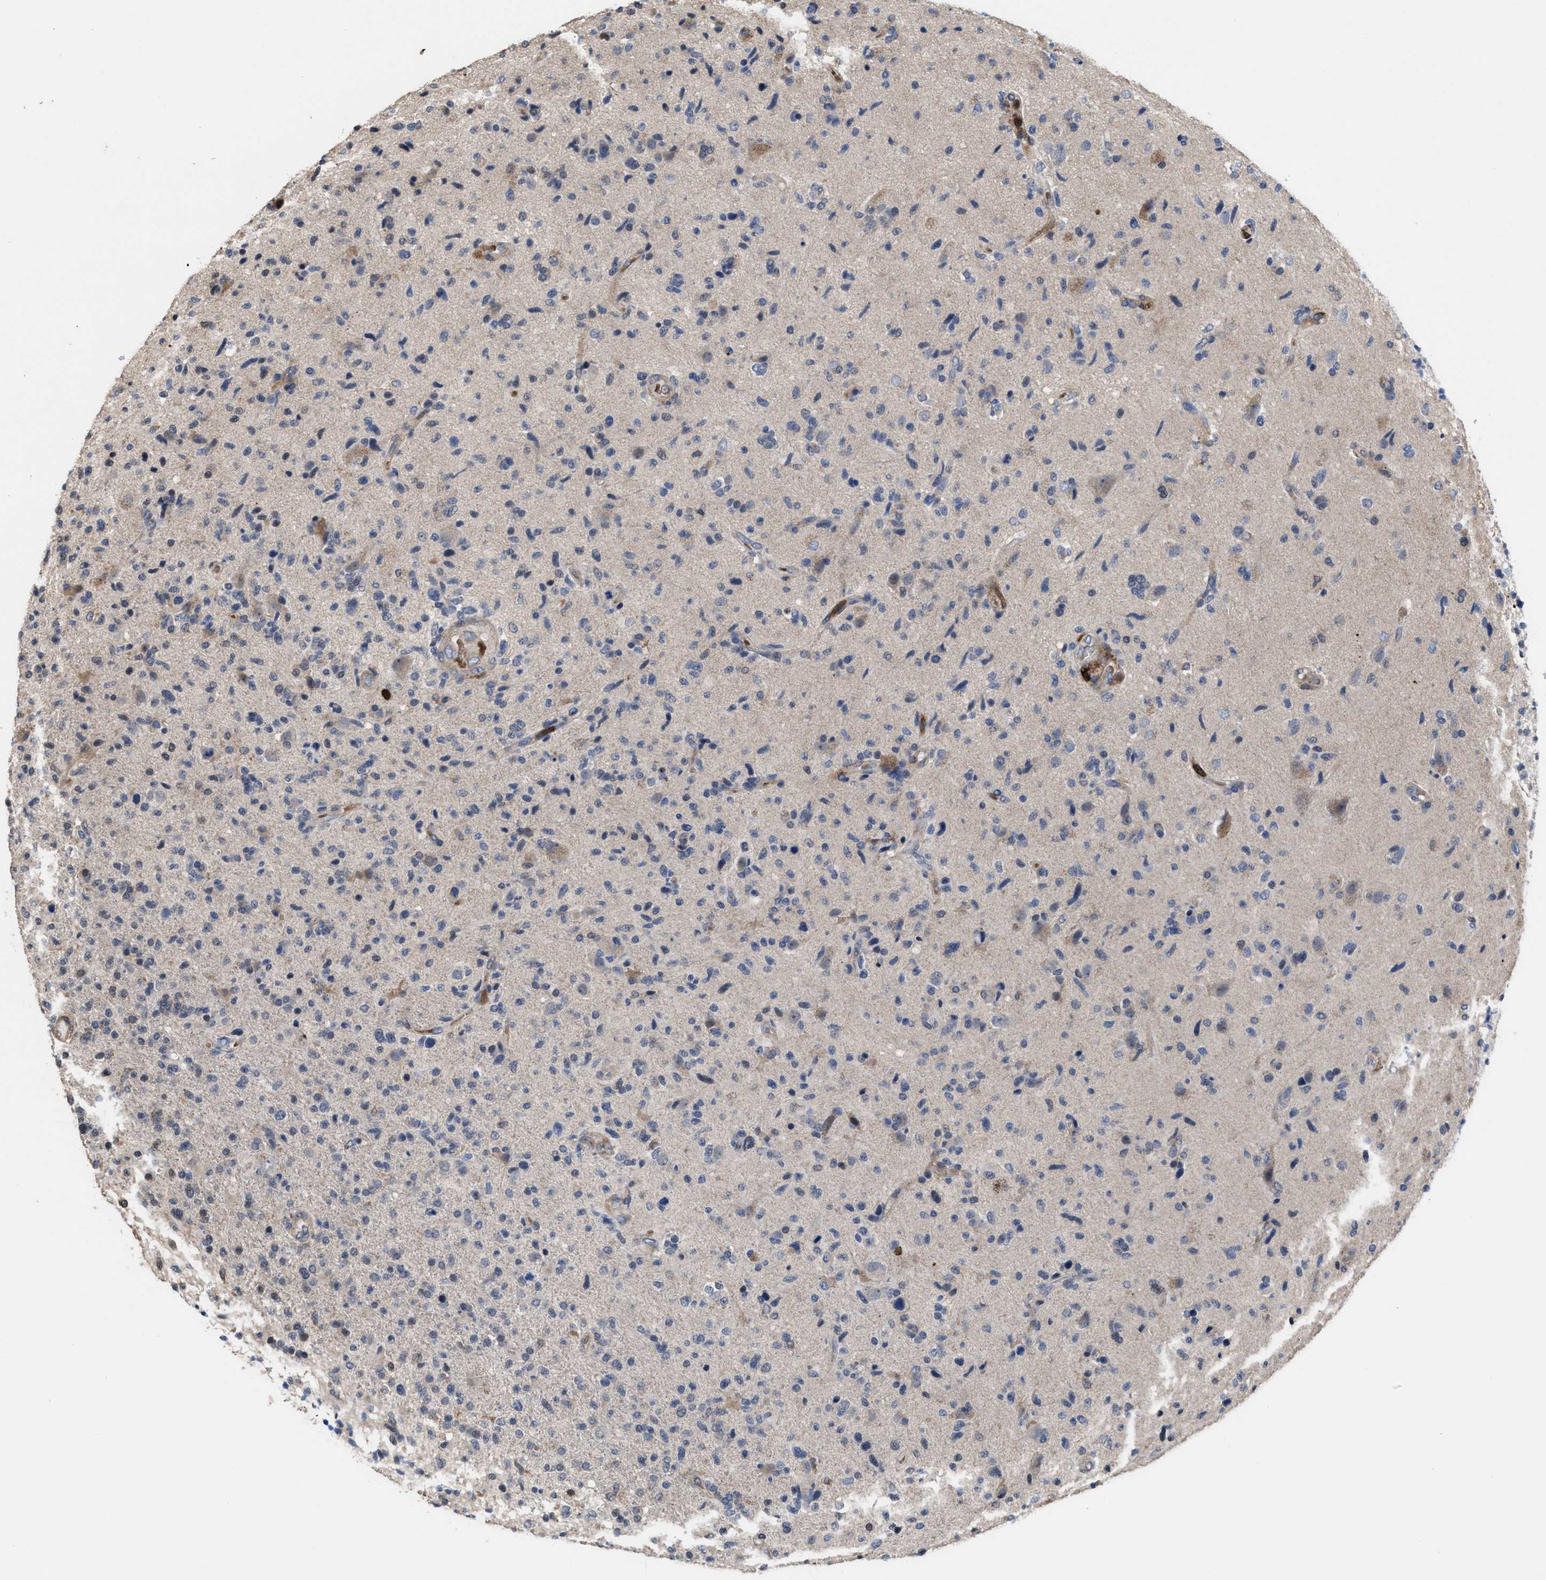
{"staining": {"intensity": "negative", "quantity": "none", "location": "none"}, "tissue": "glioma", "cell_type": "Tumor cells", "image_type": "cancer", "snomed": [{"axis": "morphology", "description": "Glioma, malignant, High grade"}, {"axis": "topography", "description": "Brain"}], "caption": "Immunohistochemistry micrograph of neoplastic tissue: human glioma stained with DAB shows no significant protein staining in tumor cells.", "gene": "PTPRE", "patient": {"sex": "male", "age": 72}}